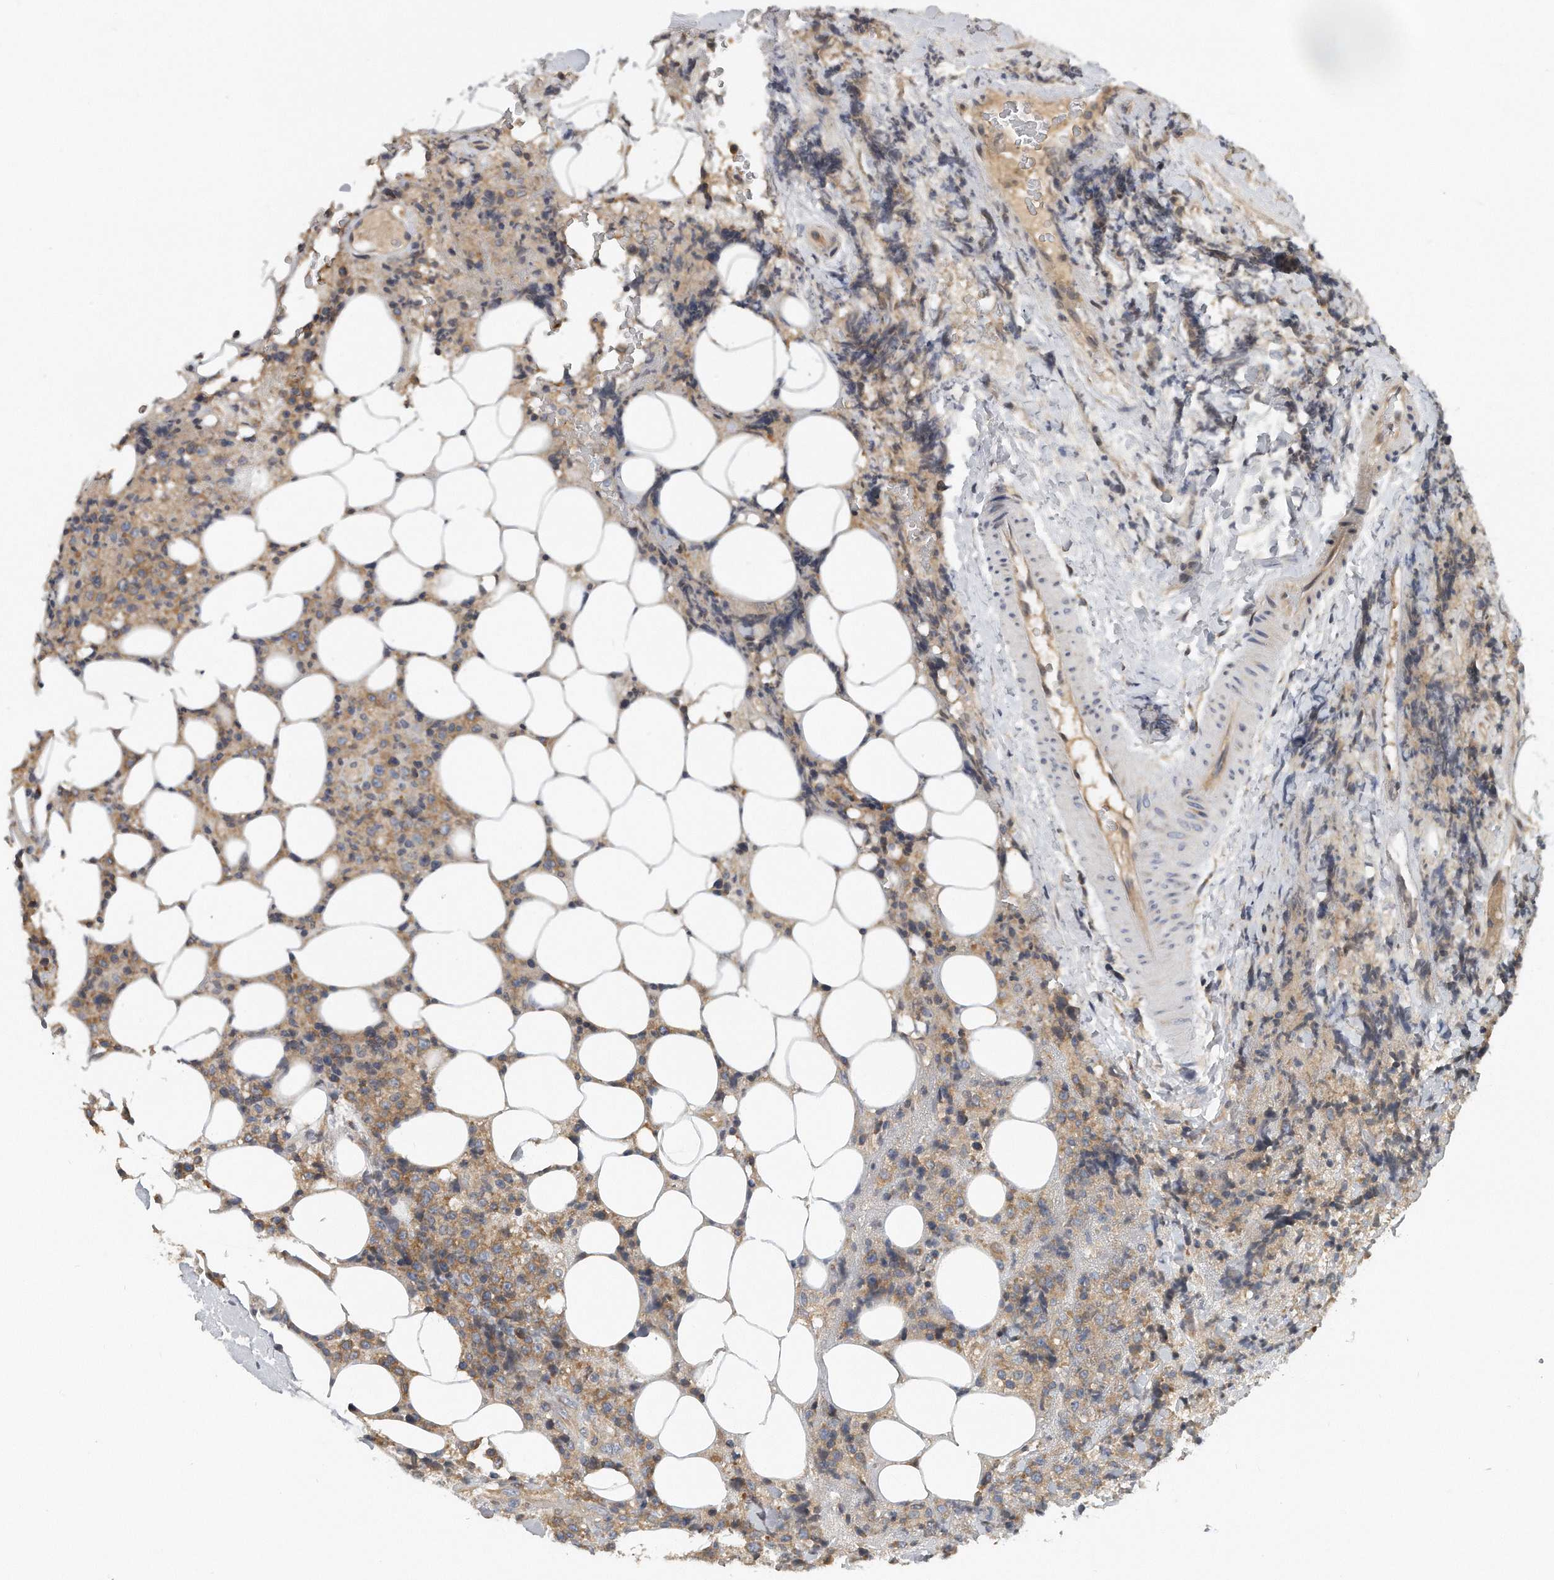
{"staining": {"intensity": "weak", "quantity": ">75%", "location": "cytoplasmic/membranous"}, "tissue": "lymphoma", "cell_type": "Tumor cells", "image_type": "cancer", "snomed": [{"axis": "morphology", "description": "Malignant lymphoma, non-Hodgkin's type, High grade"}, {"axis": "topography", "description": "Lymph node"}], "caption": "A photomicrograph of lymphoma stained for a protein displays weak cytoplasmic/membranous brown staining in tumor cells.", "gene": "EIF3I", "patient": {"sex": "male", "age": 13}}